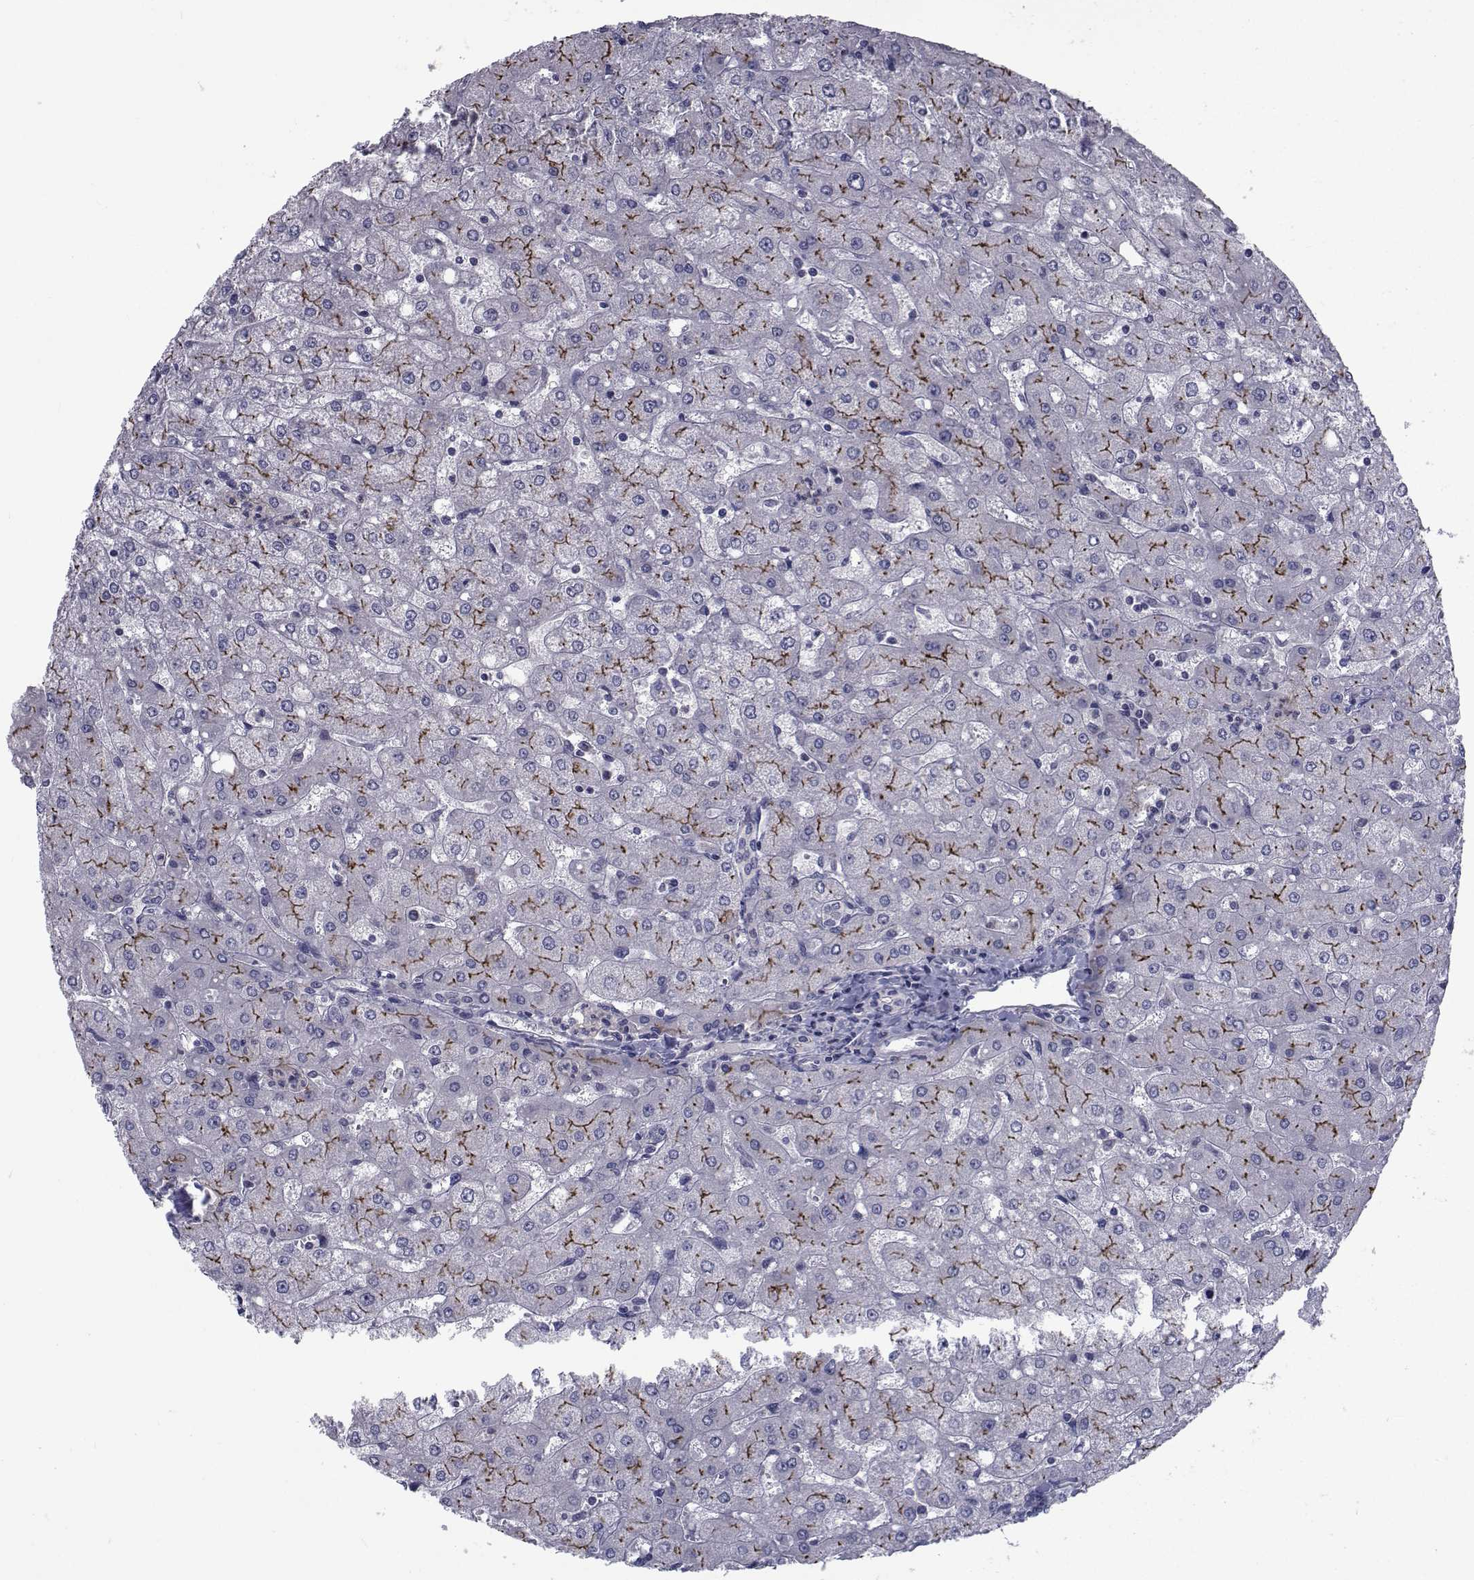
{"staining": {"intensity": "negative", "quantity": "none", "location": "none"}, "tissue": "liver", "cell_type": "Cholangiocytes", "image_type": "normal", "snomed": [{"axis": "morphology", "description": "Normal tissue, NOS"}, {"axis": "topography", "description": "Liver"}], "caption": "IHC micrograph of unremarkable liver: liver stained with DAB shows no significant protein positivity in cholangiocytes.", "gene": "SLC30A10", "patient": {"sex": "female", "age": 53}}